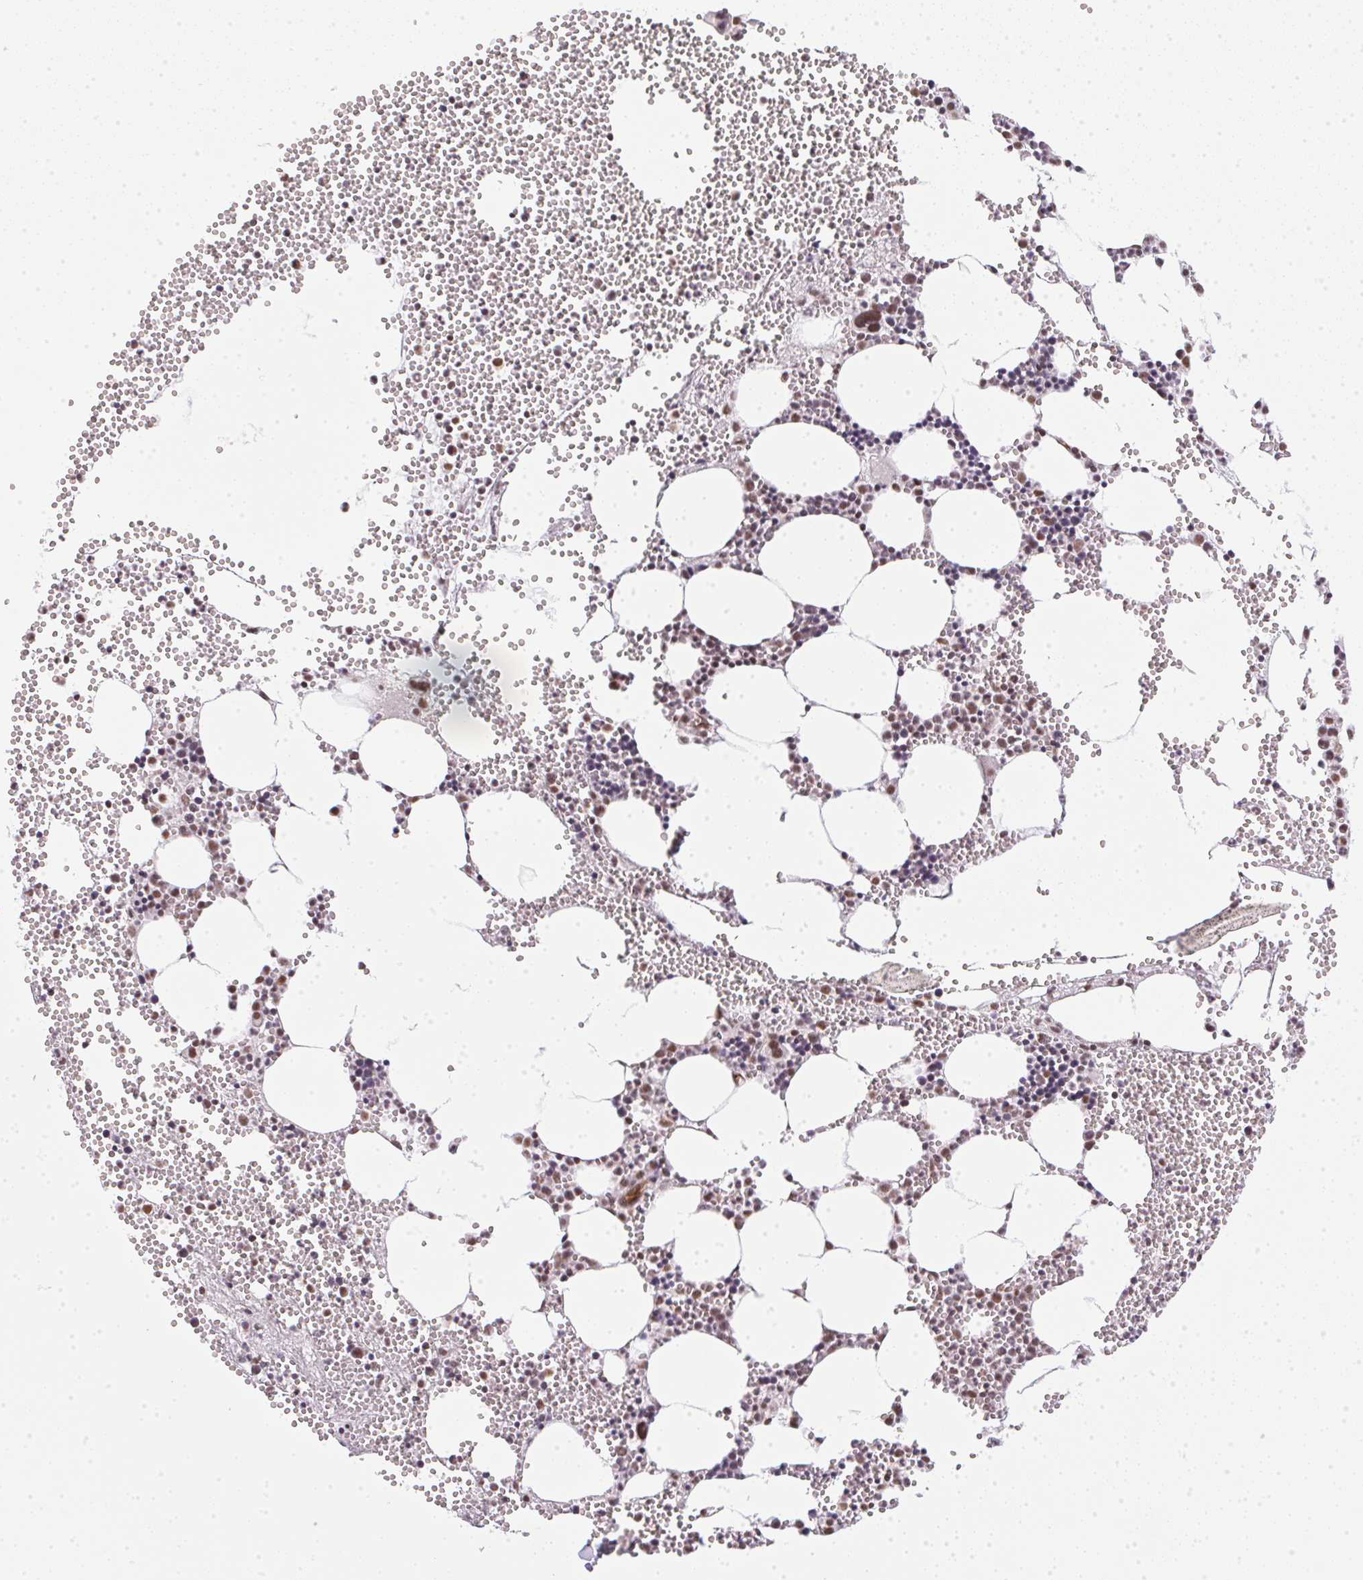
{"staining": {"intensity": "moderate", "quantity": "25%-75%", "location": "nuclear"}, "tissue": "bone marrow", "cell_type": "Hematopoietic cells", "image_type": "normal", "snomed": [{"axis": "morphology", "description": "Normal tissue, NOS"}, {"axis": "topography", "description": "Bone marrow"}], "caption": "Protein staining by immunohistochemistry (IHC) shows moderate nuclear positivity in approximately 25%-75% of hematopoietic cells in normal bone marrow. (IHC, brightfield microscopy, high magnification).", "gene": "SRSF7", "patient": {"sex": "male", "age": 89}}